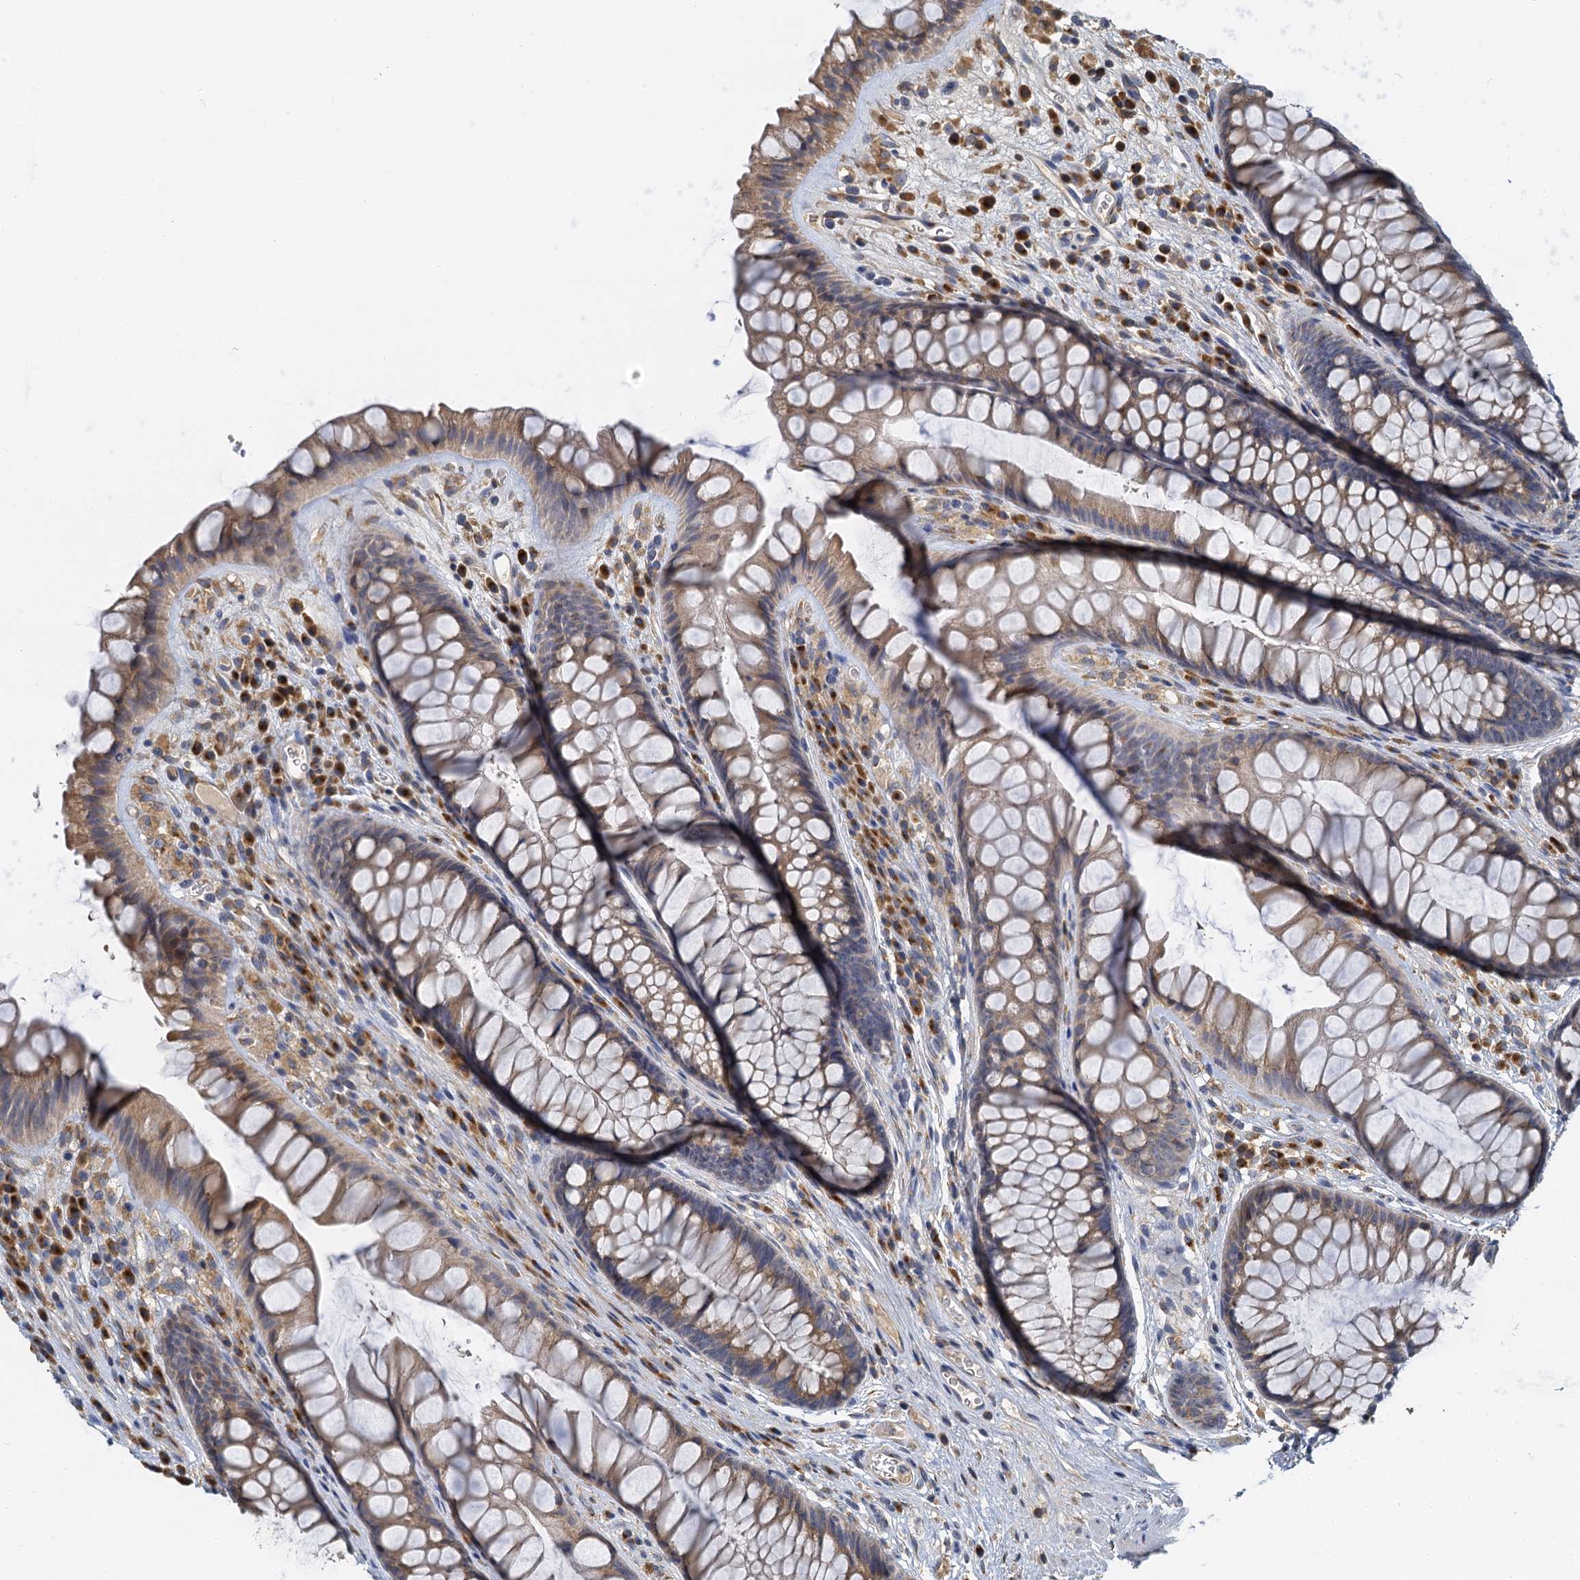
{"staining": {"intensity": "moderate", "quantity": ">75%", "location": "cytoplasmic/membranous"}, "tissue": "rectum", "cell_type": "Glandular cells", "image_type": "normal", "snomed": [{"axis": "morphology", "description": "Normal tissue, NOS"}, {"axis": "topography", "description": "Rectum"}], "caption": "IHC (DAB (3,3'-diaminobenzidine)) staining of unremarkable rectum shows moderate cytoplasmic/membranous protein expression in approximately >75% of glandular cells.", "gene": "NKAPD1", "patient": {"sex": "male", "age": 74}}